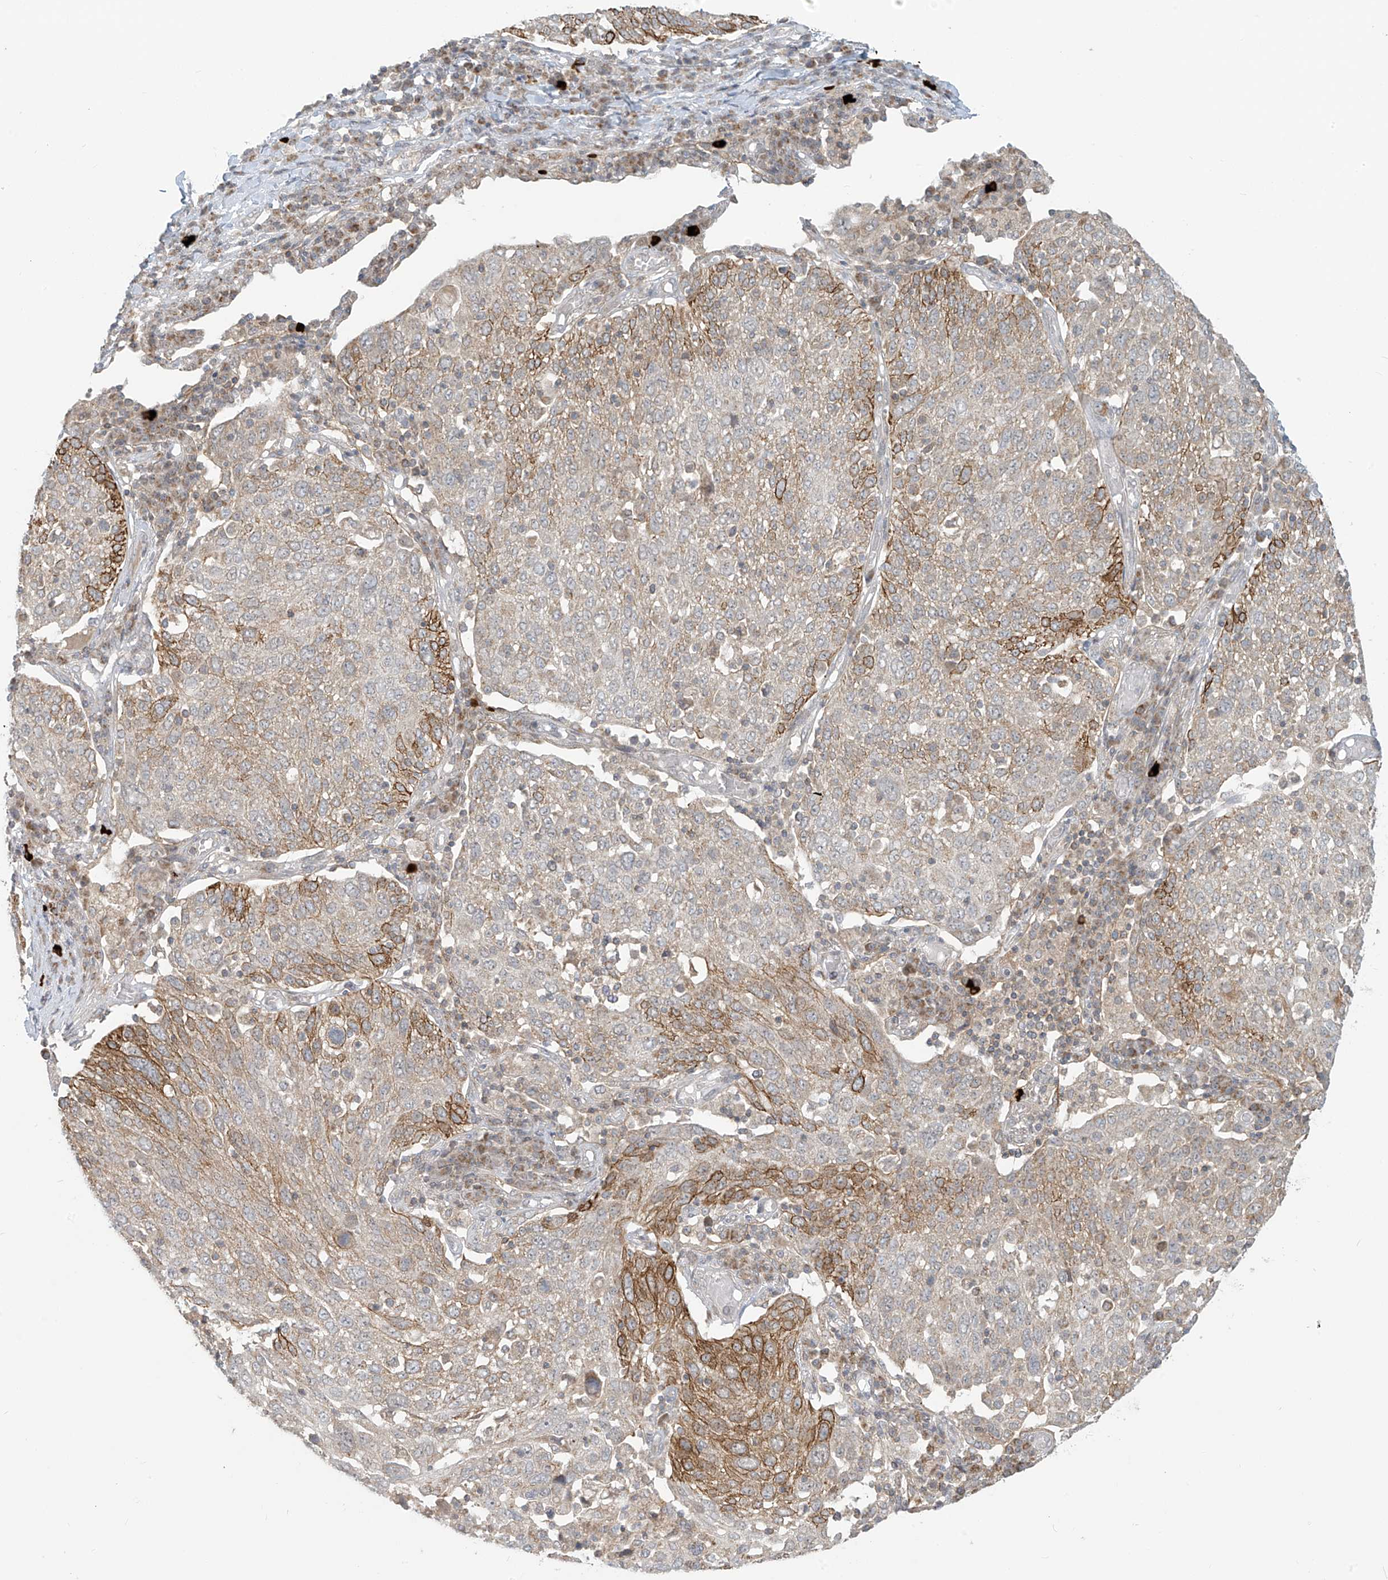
{"staining": {"intensity": "moderate", "quantity": "<25%", "location": "cytoplasmic/membranous"}, "tissue": "lung cancer", "cell_type": "Tumor cells", "image_type": "cancer", "snomed": [{"axis": "morphology", "description": "Squamous cell carcinoma, NOS"}, {"axis": "topography", "description": "Lung"}], "caption": "Human lung cancer (squamous cell carcinoma) stained with a brown dye reveals moderate cytoplasmic/membranous positive staining in about <25% of tumor cells.", "gene": "HDDC2", "patient": {"sex": "male", "age": 65}}